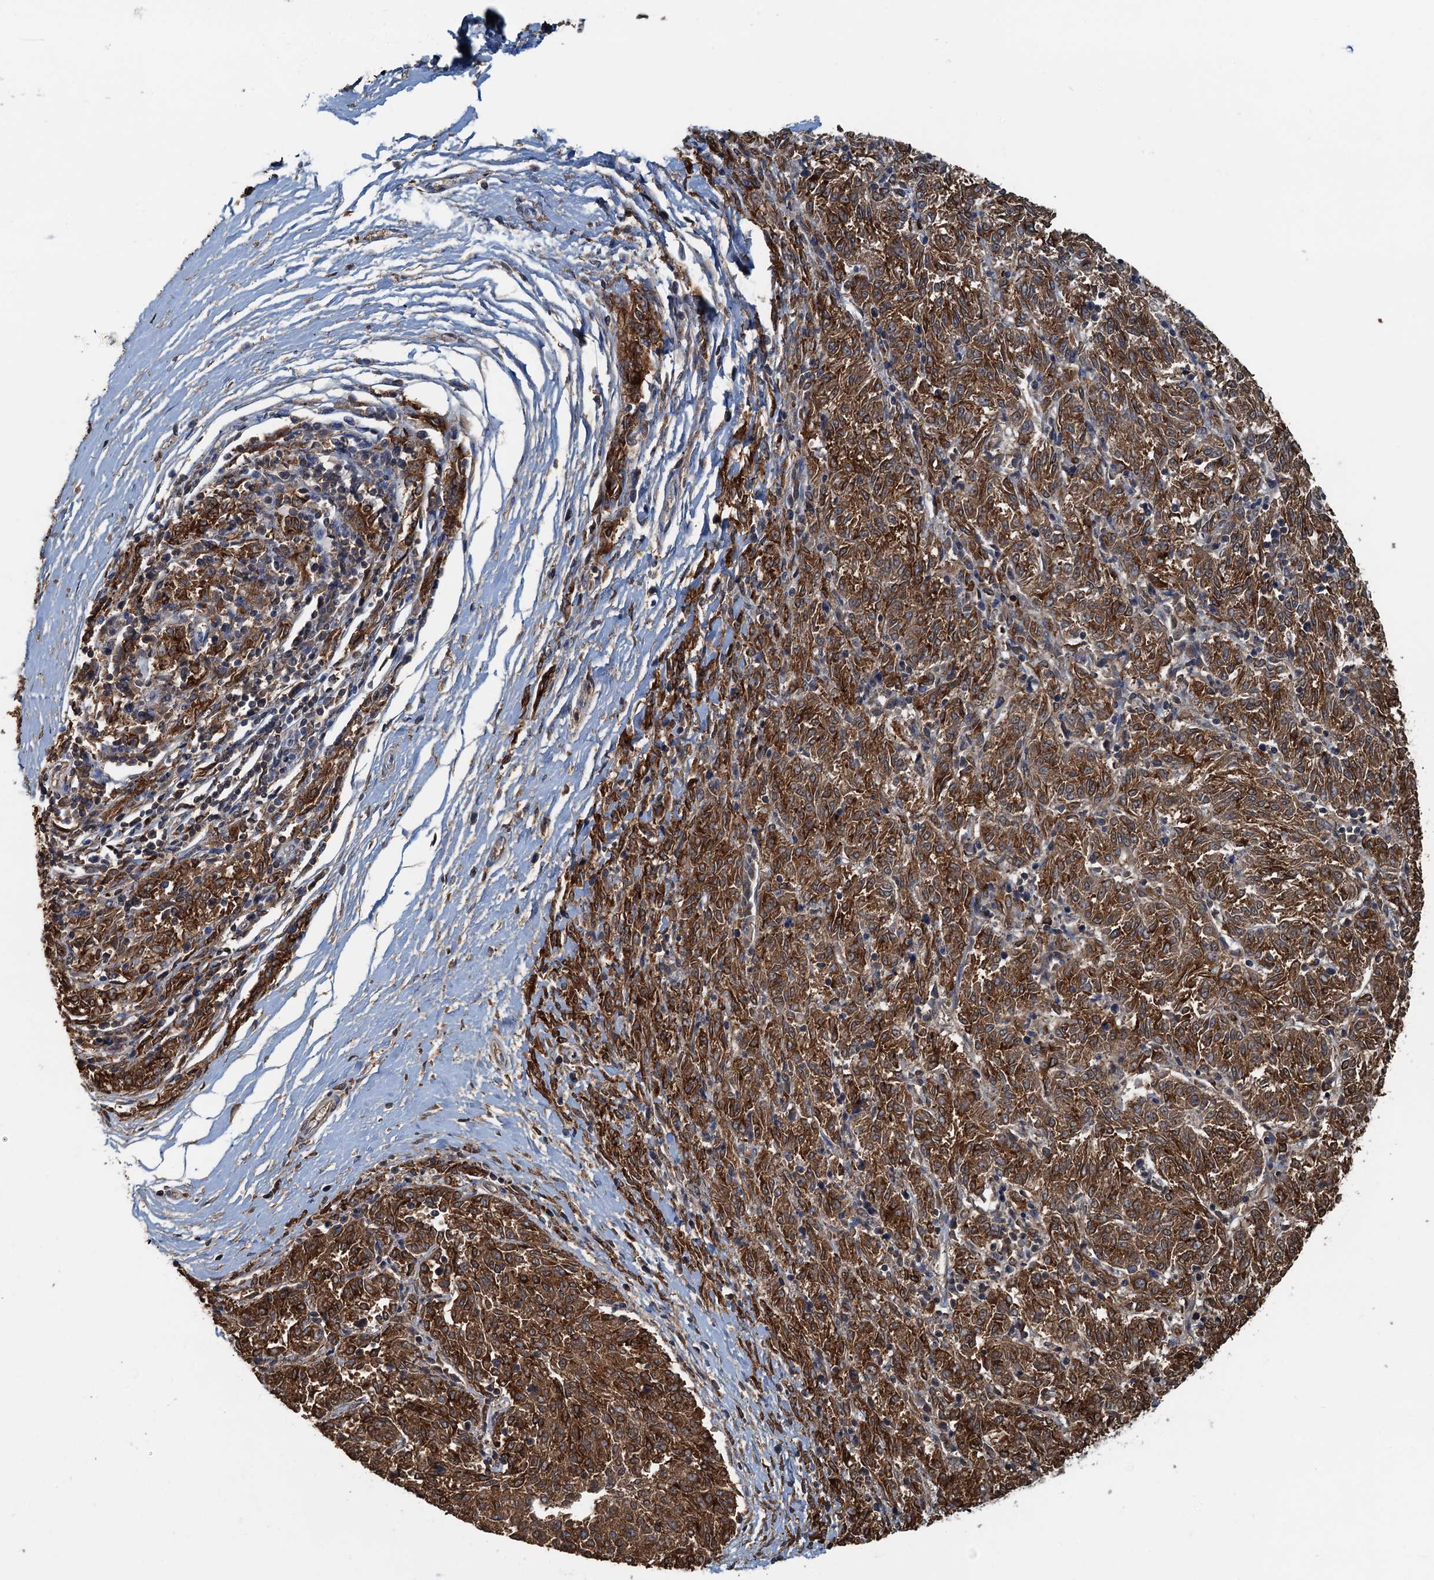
{"staining": {"intensity": "strong", "quantity": ">75%", "location": "cytoplasmic/membranous"}, "tissue": "melanoma", "cell_type": "Tumor cells", "image_type": "cancer", "snomed": [{"axis": "morphology", "description": "Malignant melanoma, NOS"}, {"axis": "topography", "description": "Skin"}], "caption": "A brown stain highlights strong cytoplasmic/membranous staining of a protein in human melanoma tumor cells.", "gene": "LSM14B", "patient": {"sex": "female", "age": 72}}